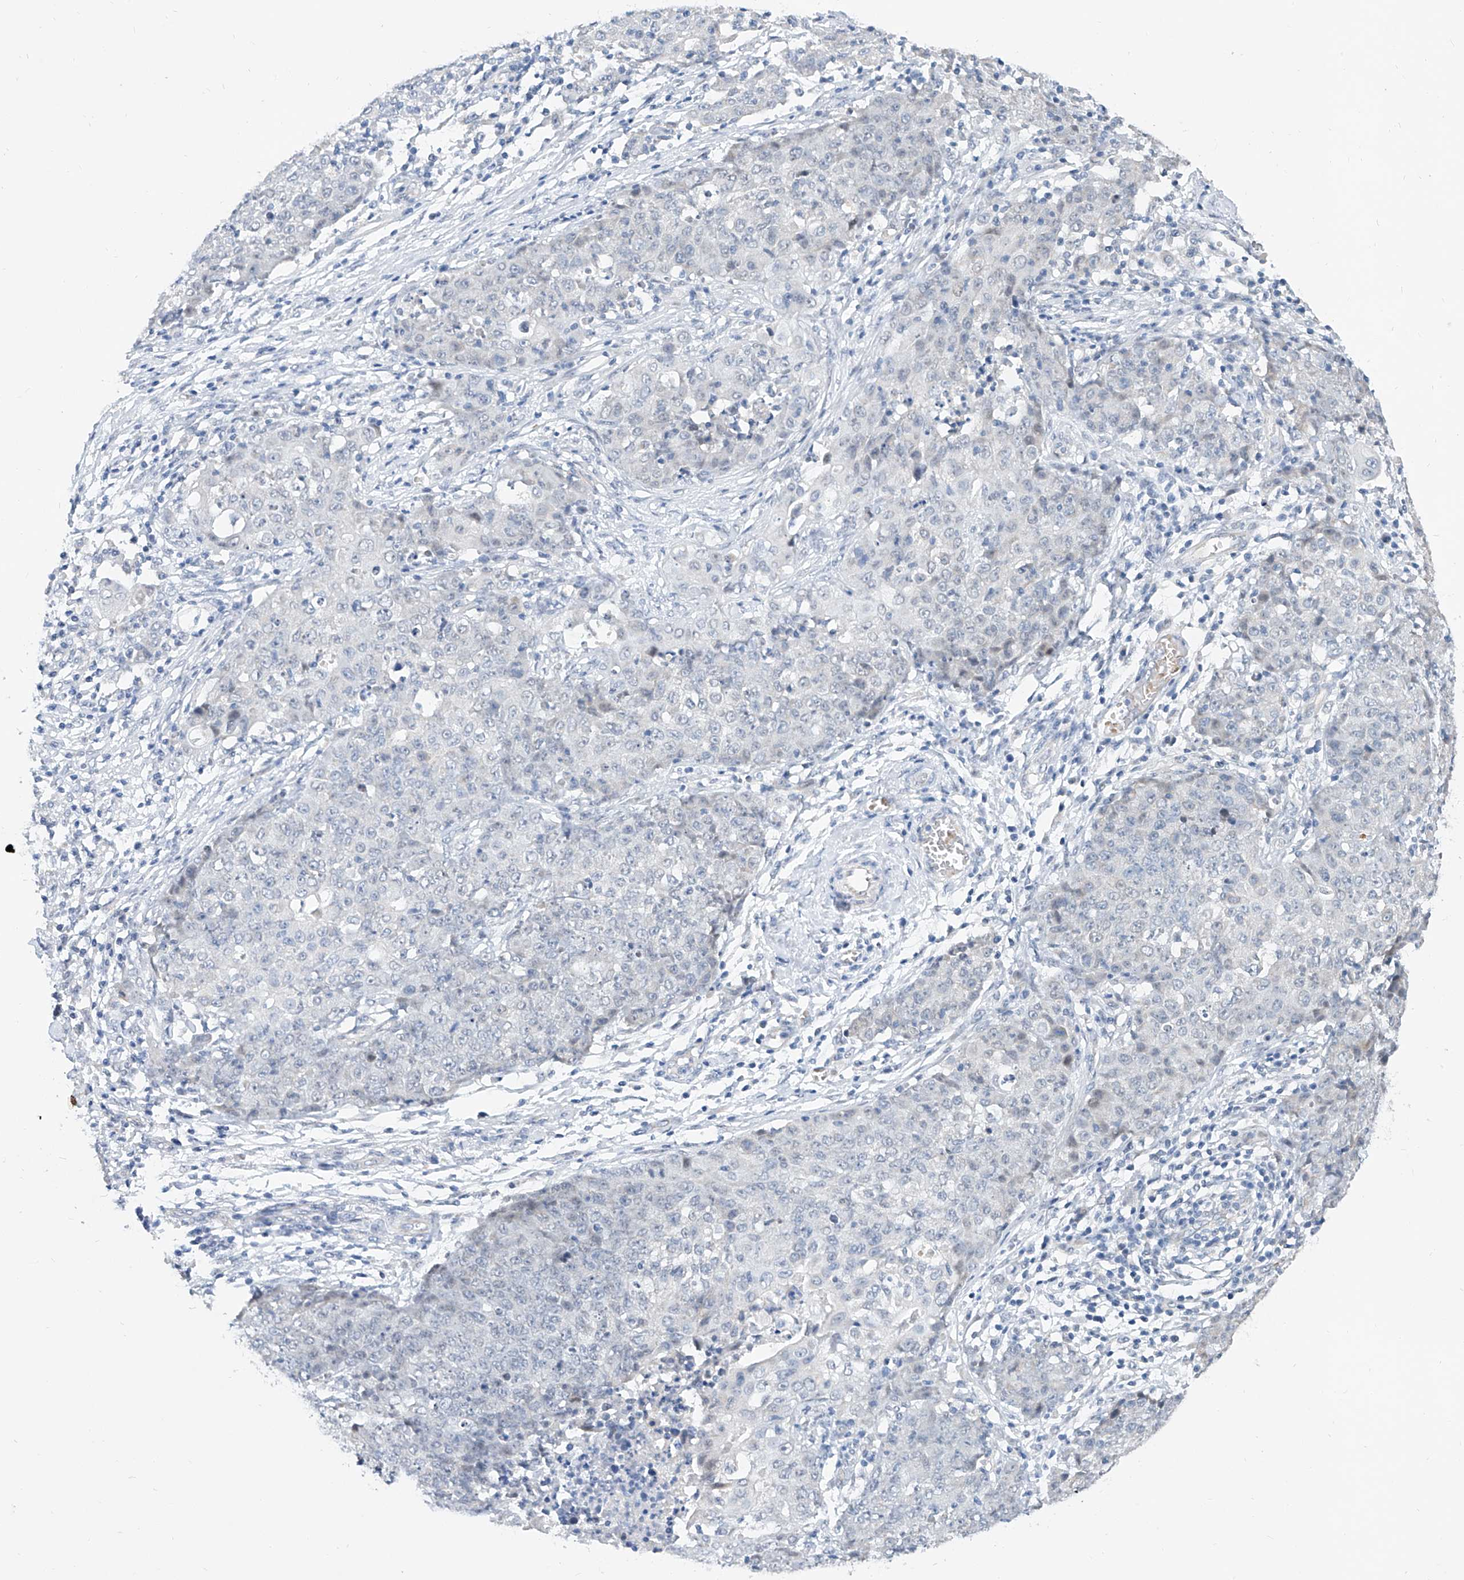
{"staining": {"intensity": "negative", "quantity": "none", "location": "none"}, "tissue": "ovarian cancer", "cell_type": "Tumor cells", "image_type": "cancer", "snomed": [{"axis": "morphology", "description": "Carcinoma, endometroid"}, {"axis": "topography", "description": "Ovary"}], "caption": "Tumor cells are negative for protein expression in human endometroid carcinoma (ovarian).", "gene": "BPTF", "patient": {"sex": "female", "age": 42}}